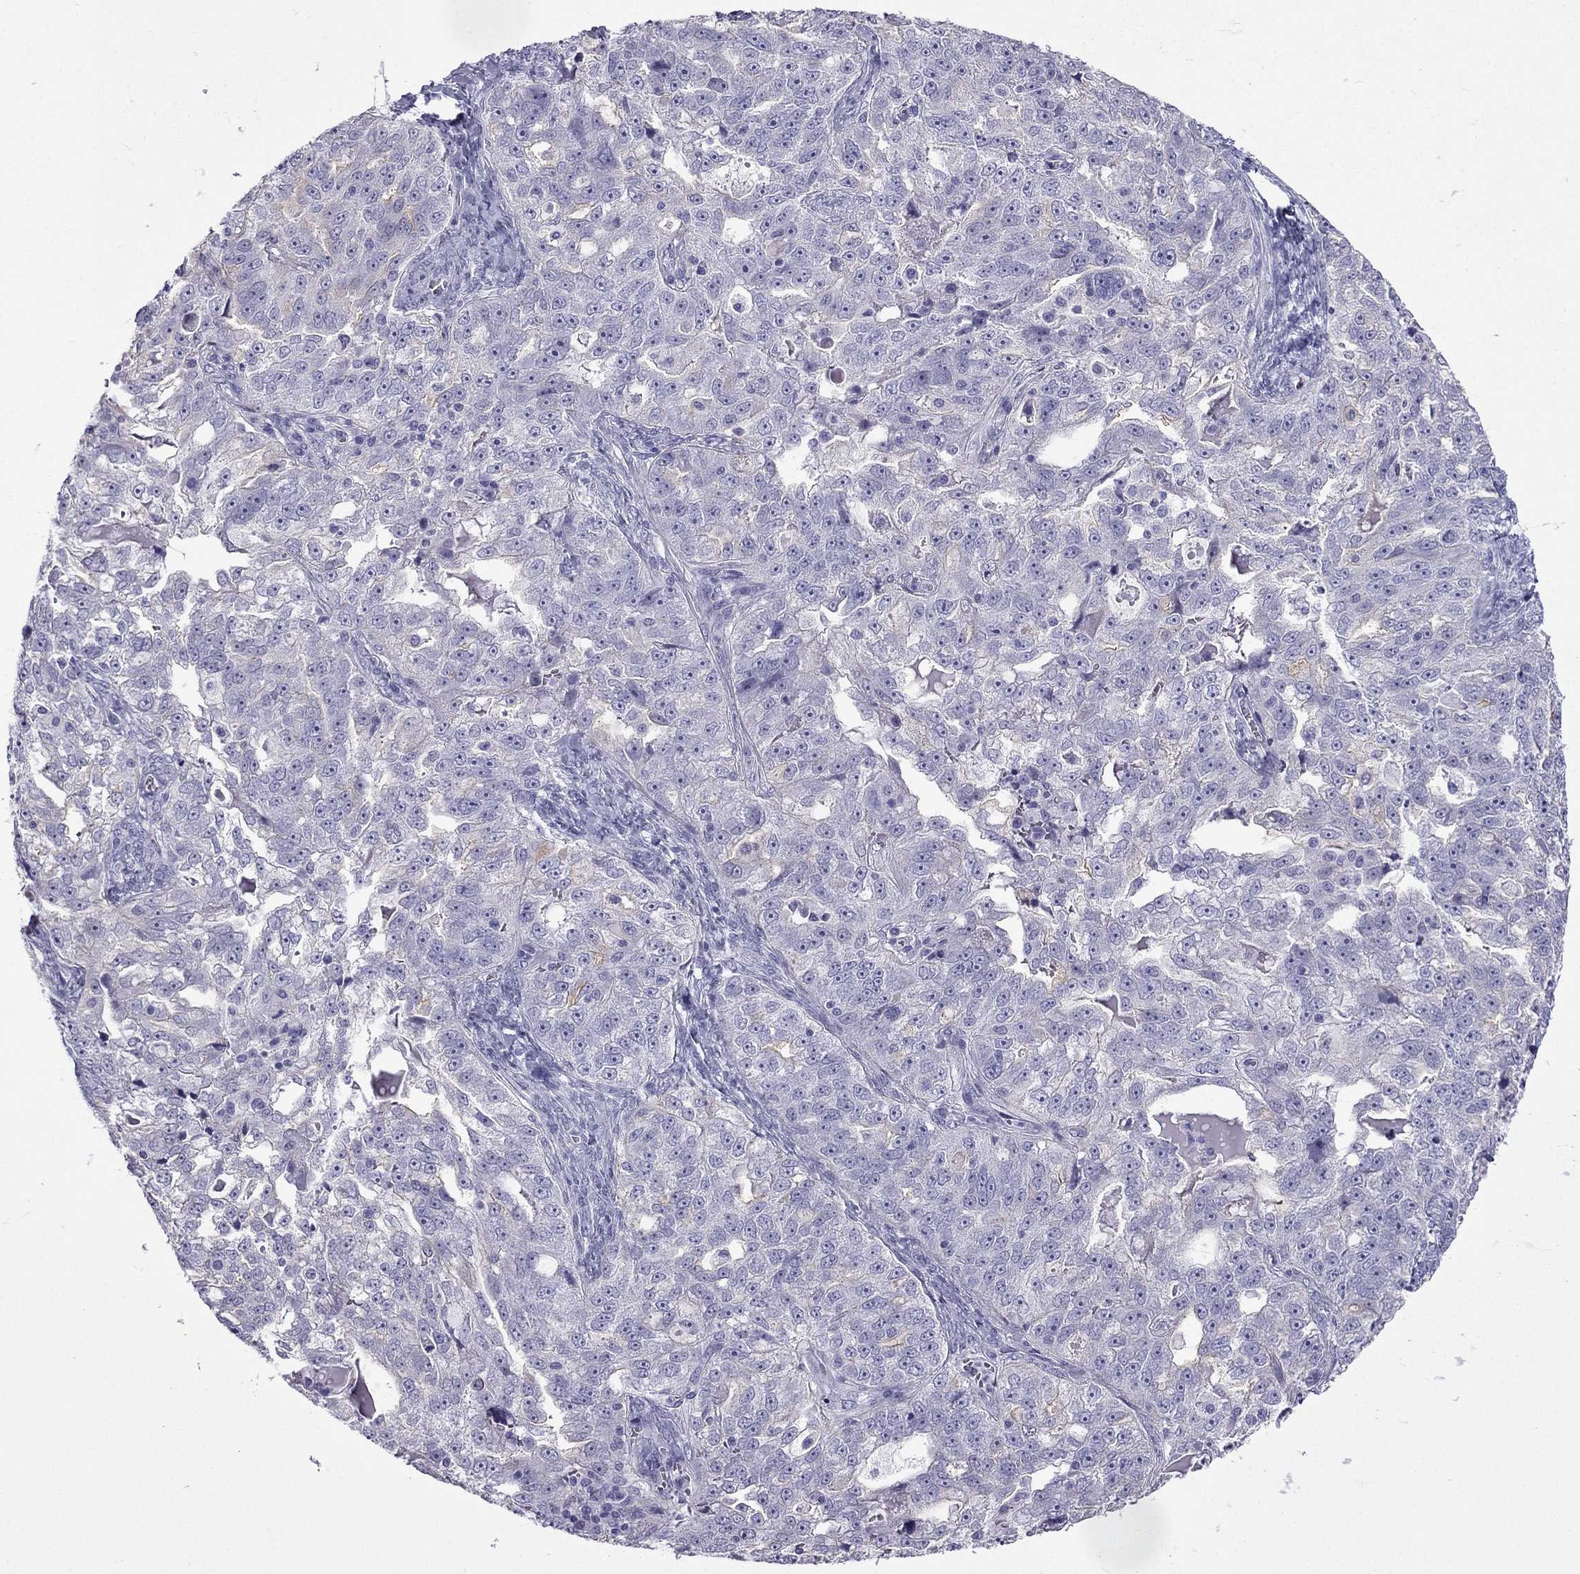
{"staining": {"intensity": "weak", "quantity": "<25%", "location": "cytoplasmic/membranous"}, "tissue": "ovarian cancer", "cell_type": "Tumor cells", "image_type": "cancer", "snomed": [{"axis": "morphology", "description": "Cystadenocarcinoma, serous, NOS"}, {"axis": "topography", "description": "Ovary"}], "caption": "The image displays no significant positivity in tumor cells of serous cystadenocarcinoma (ovarian).", "gene": "GJA8", "patient": {"sex": "female", "age": 51}}